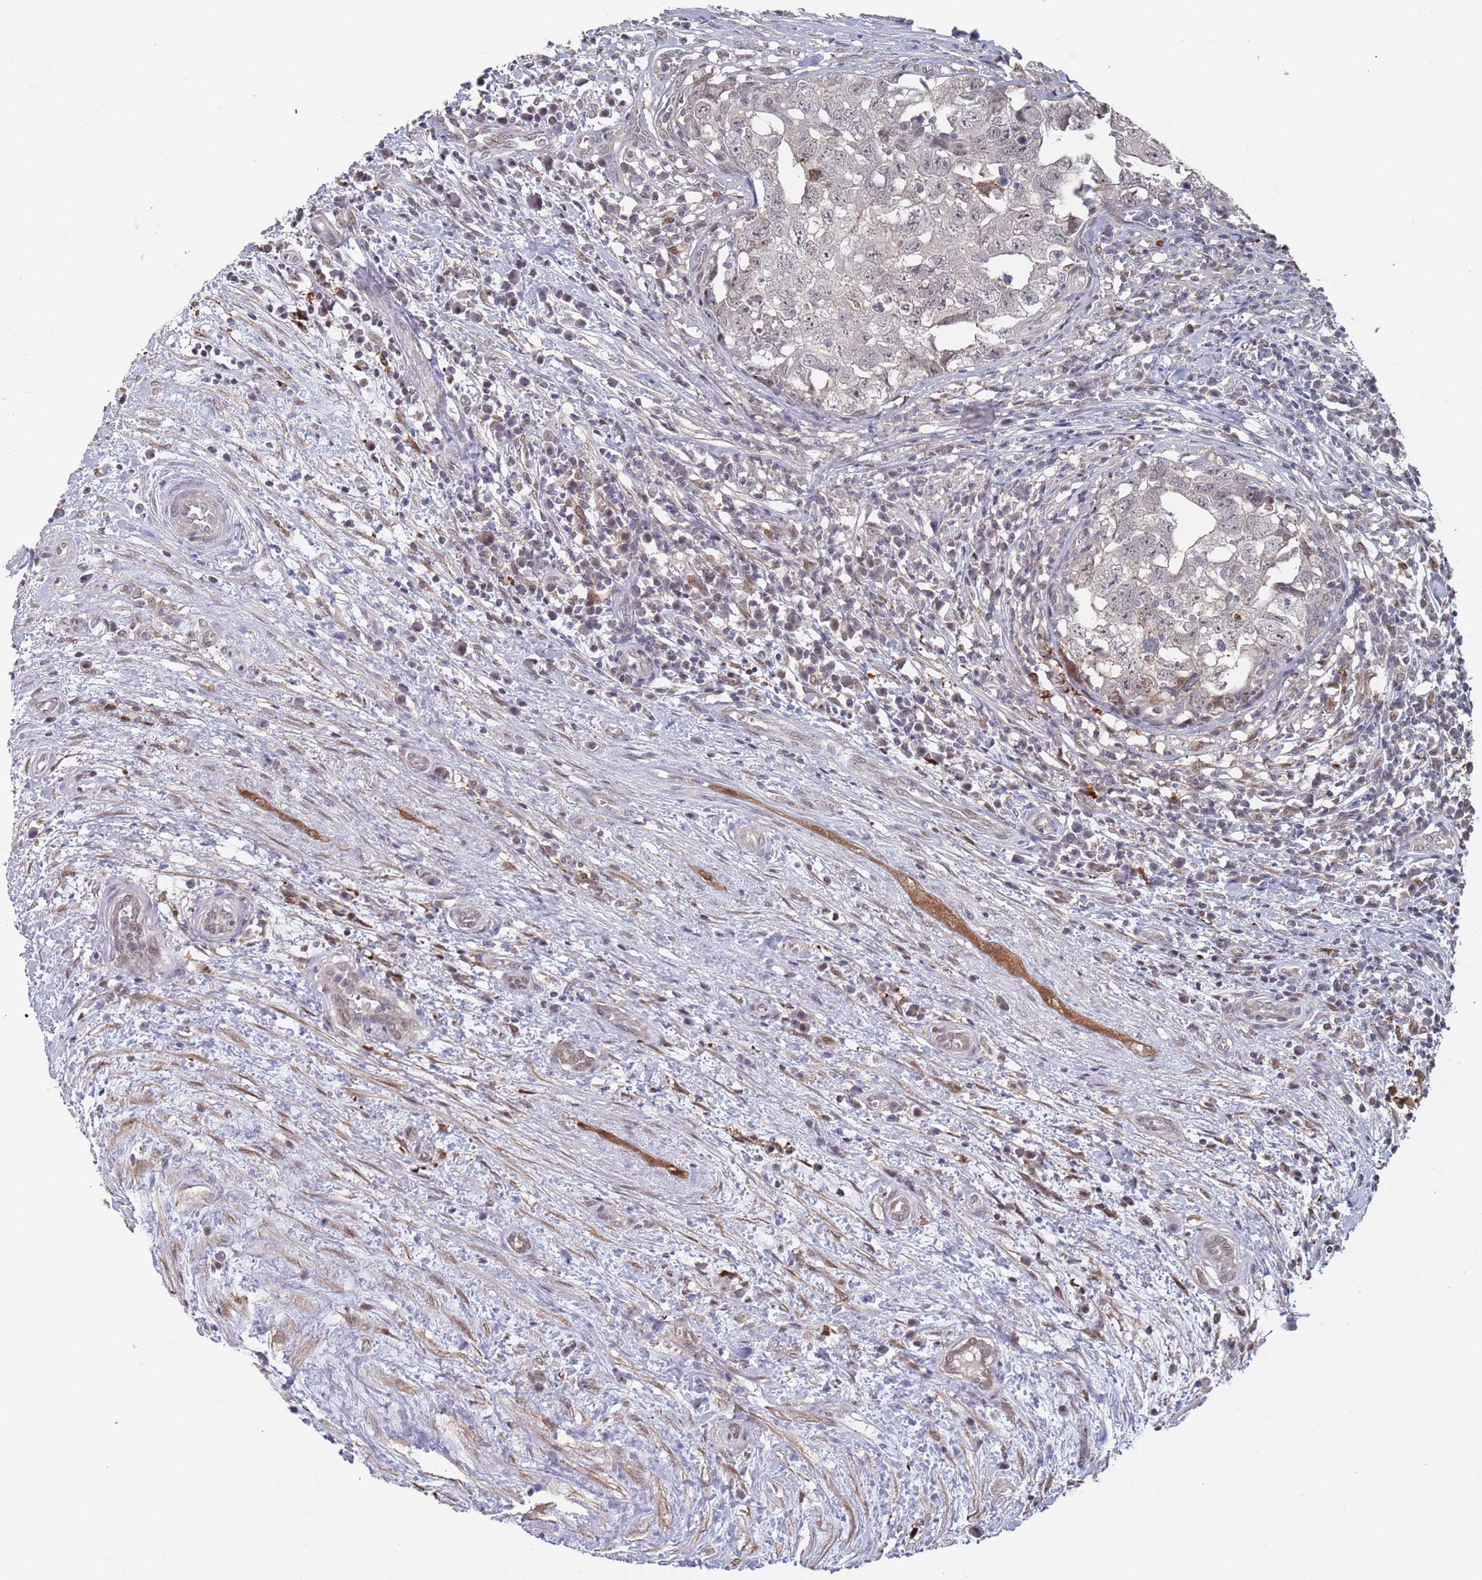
{"staining": {"intensity": "weak", "quantity": "25%-75%", "location": "cytoplasmic/membranous"}, "tissue": "testis cancer", "cell_type": "Tumor cells", "image_type": "cancer", "snomed": [{"axis": "morphology", "description": "Seminoma, NOS"}, {"axis": "morphology", "description": "Carcinoma, Embryonal, NOS"}, {"axis": "topography", "description": "Testis"}], "caption": "Protein analysis of testis cancer tissue demonstrates weak cytoplasmic/membranous staining in about 25%-75% of tumor cells.", "gene": "DGKD", "patient": {"sex": "male", "age": 29}}